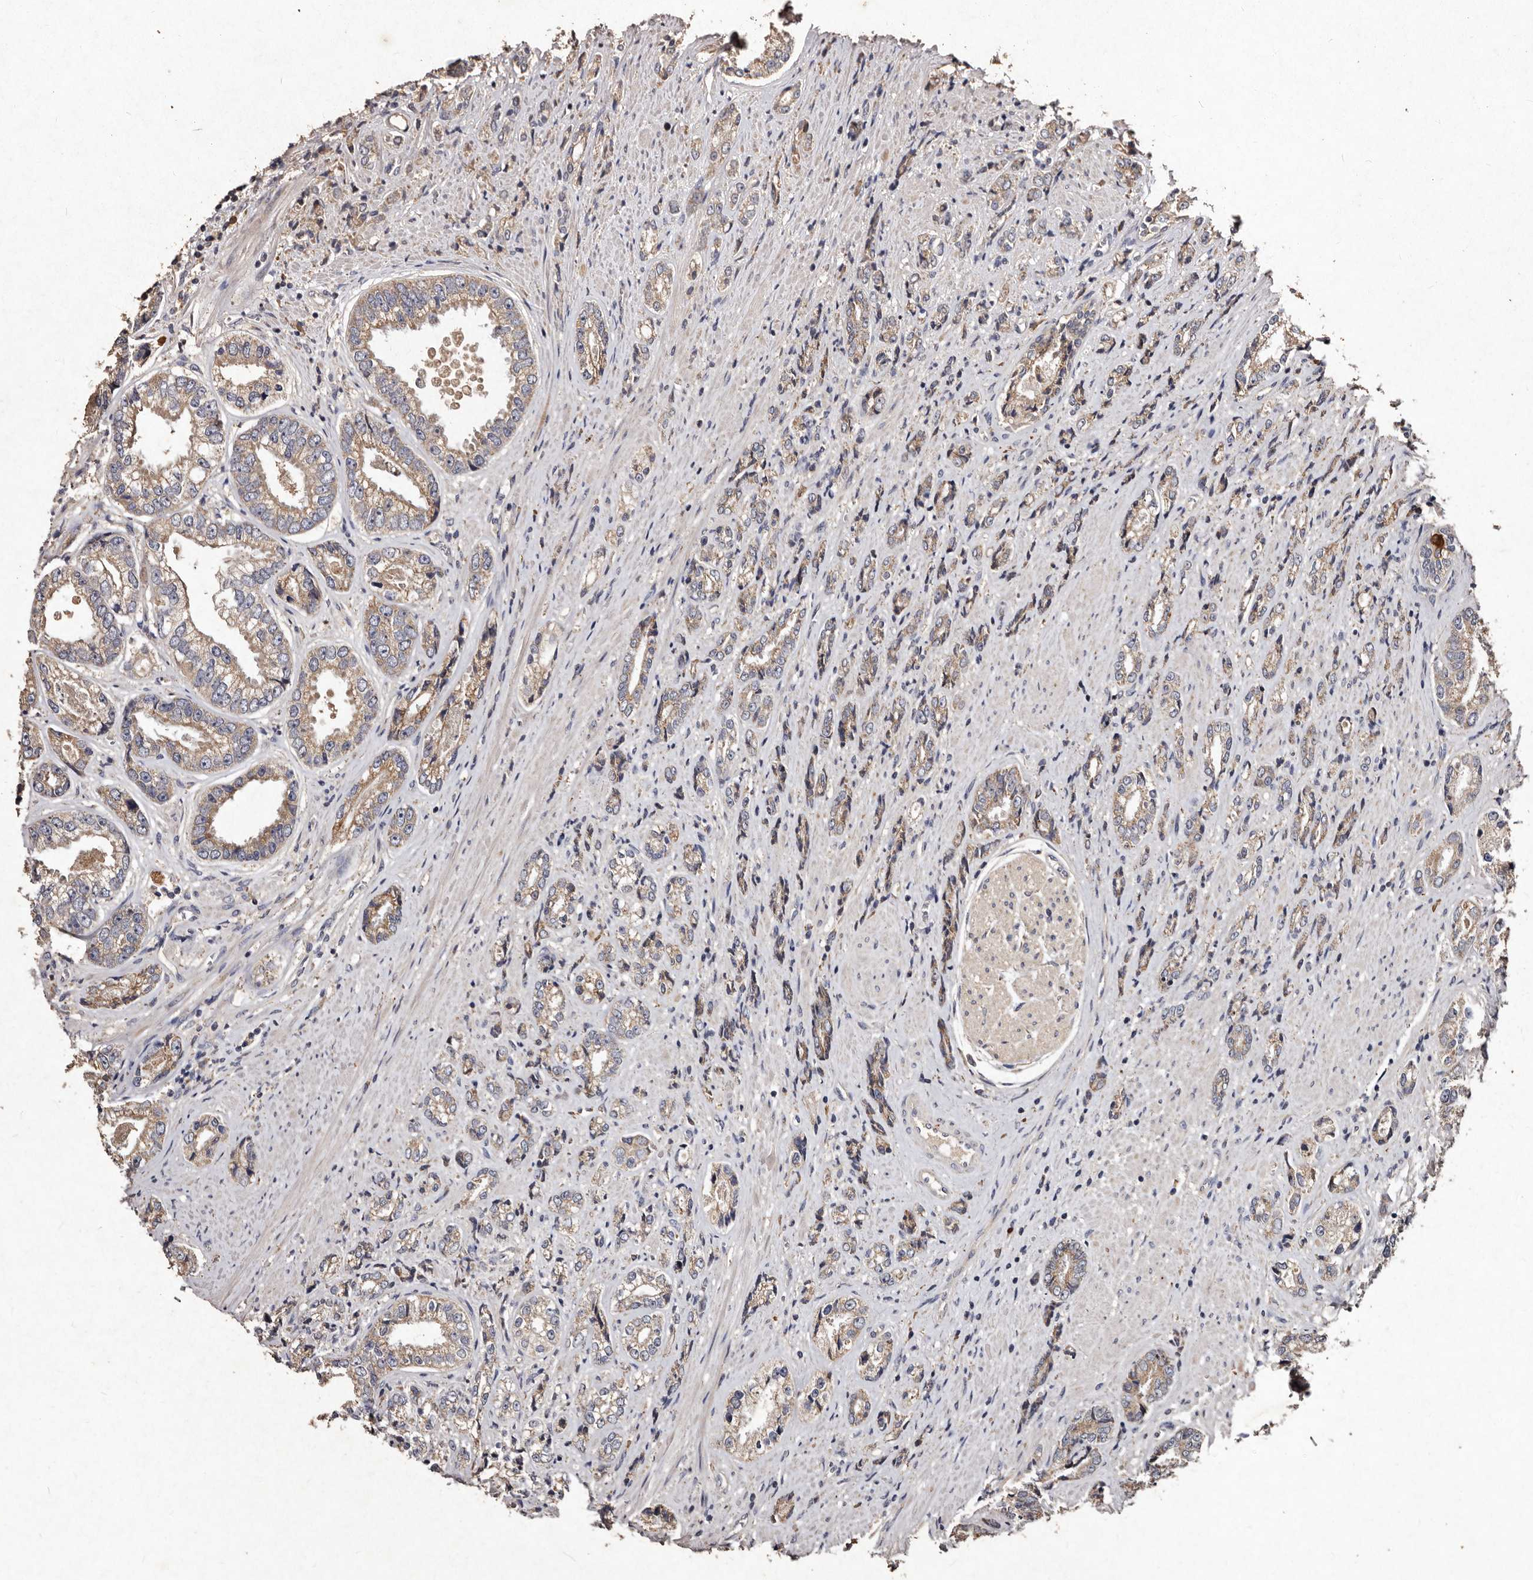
{"staining": {"intensity": "weak", "quantity": ">75%", "location": "cytoplasmic/membranous"}, "tissue": "prostate cancer", "cell_type": "Tumor cells", "image_type": "cancer", "snomed": [{"axis": "morphology", "description": "Adenocarcinoma, High grade"}, {"axis": "topography", "description": "Prostate"}], "caption": "The immunohistochemical stain highlights weak cytoplasmic/membranous positivity in tumor cells of prostate cancer (high-grade adenocarcinoma) tissue. (DAB (3,3'-diaminobenzidine) IHC with brightfield microscopy, high magnification).", "gene": "TFB1M", "patient": {"sex": "male", "age": 61}}